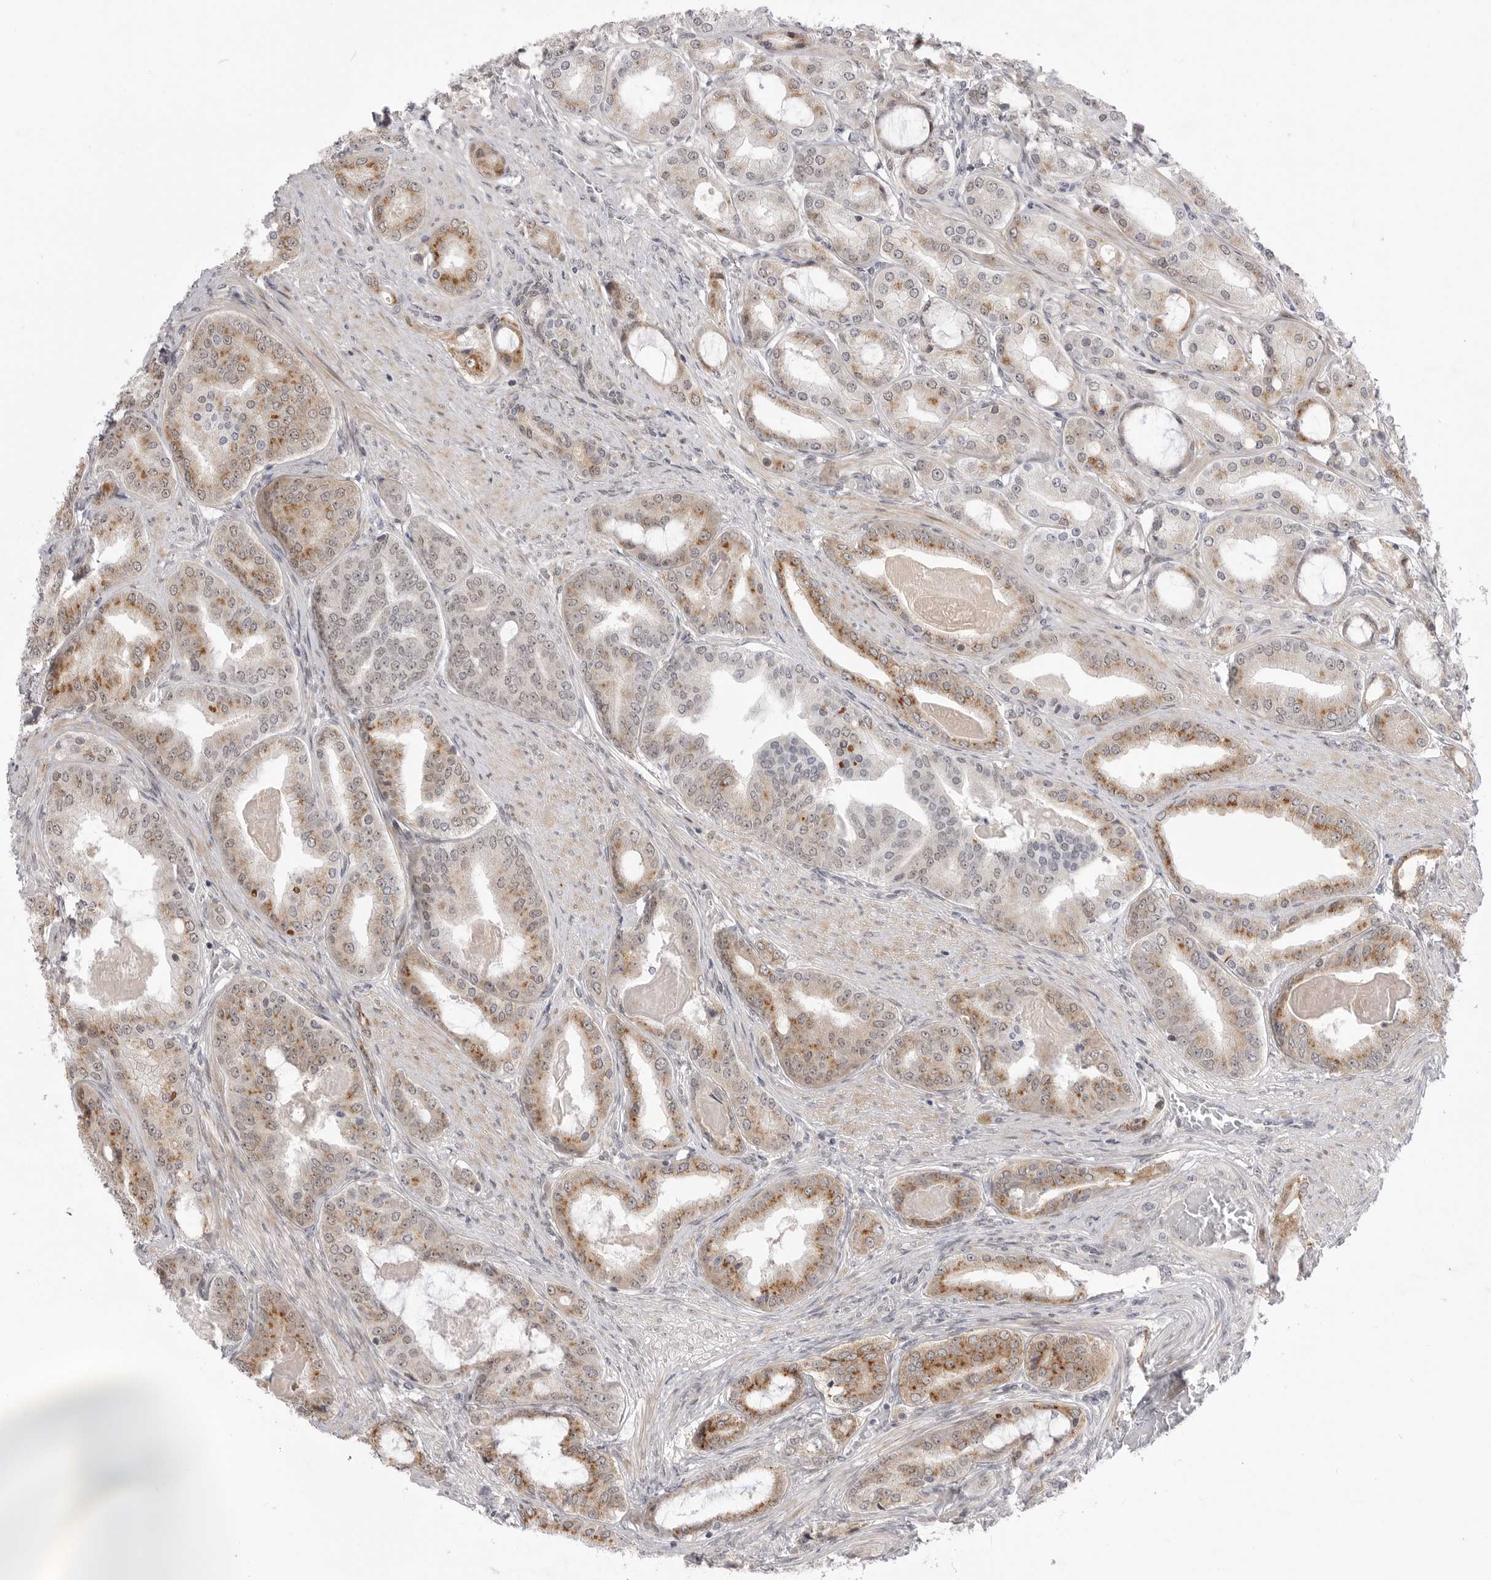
{"staining": {"intensity": "moderate", "quantity": ">75%", "location": "cytoplasmic/membranous,nuclear"}, "tissue": "prostate cancer", "cell_type": "Tumor cells", "image_type": "cancer", "snomed": [{"axis": "morphology", "description": "Adenocarcinoma, High grade"}, {"axis": "topography", "description": "Prostate"}], "caption": "Protein expression analysis of human prostate cancer reveals moderate cytoplasmic/membranous and nuclear positivity in about >75% of tumor cells.", "gene": "GGT6", "patient": {"sex": "male", "age": 60}}